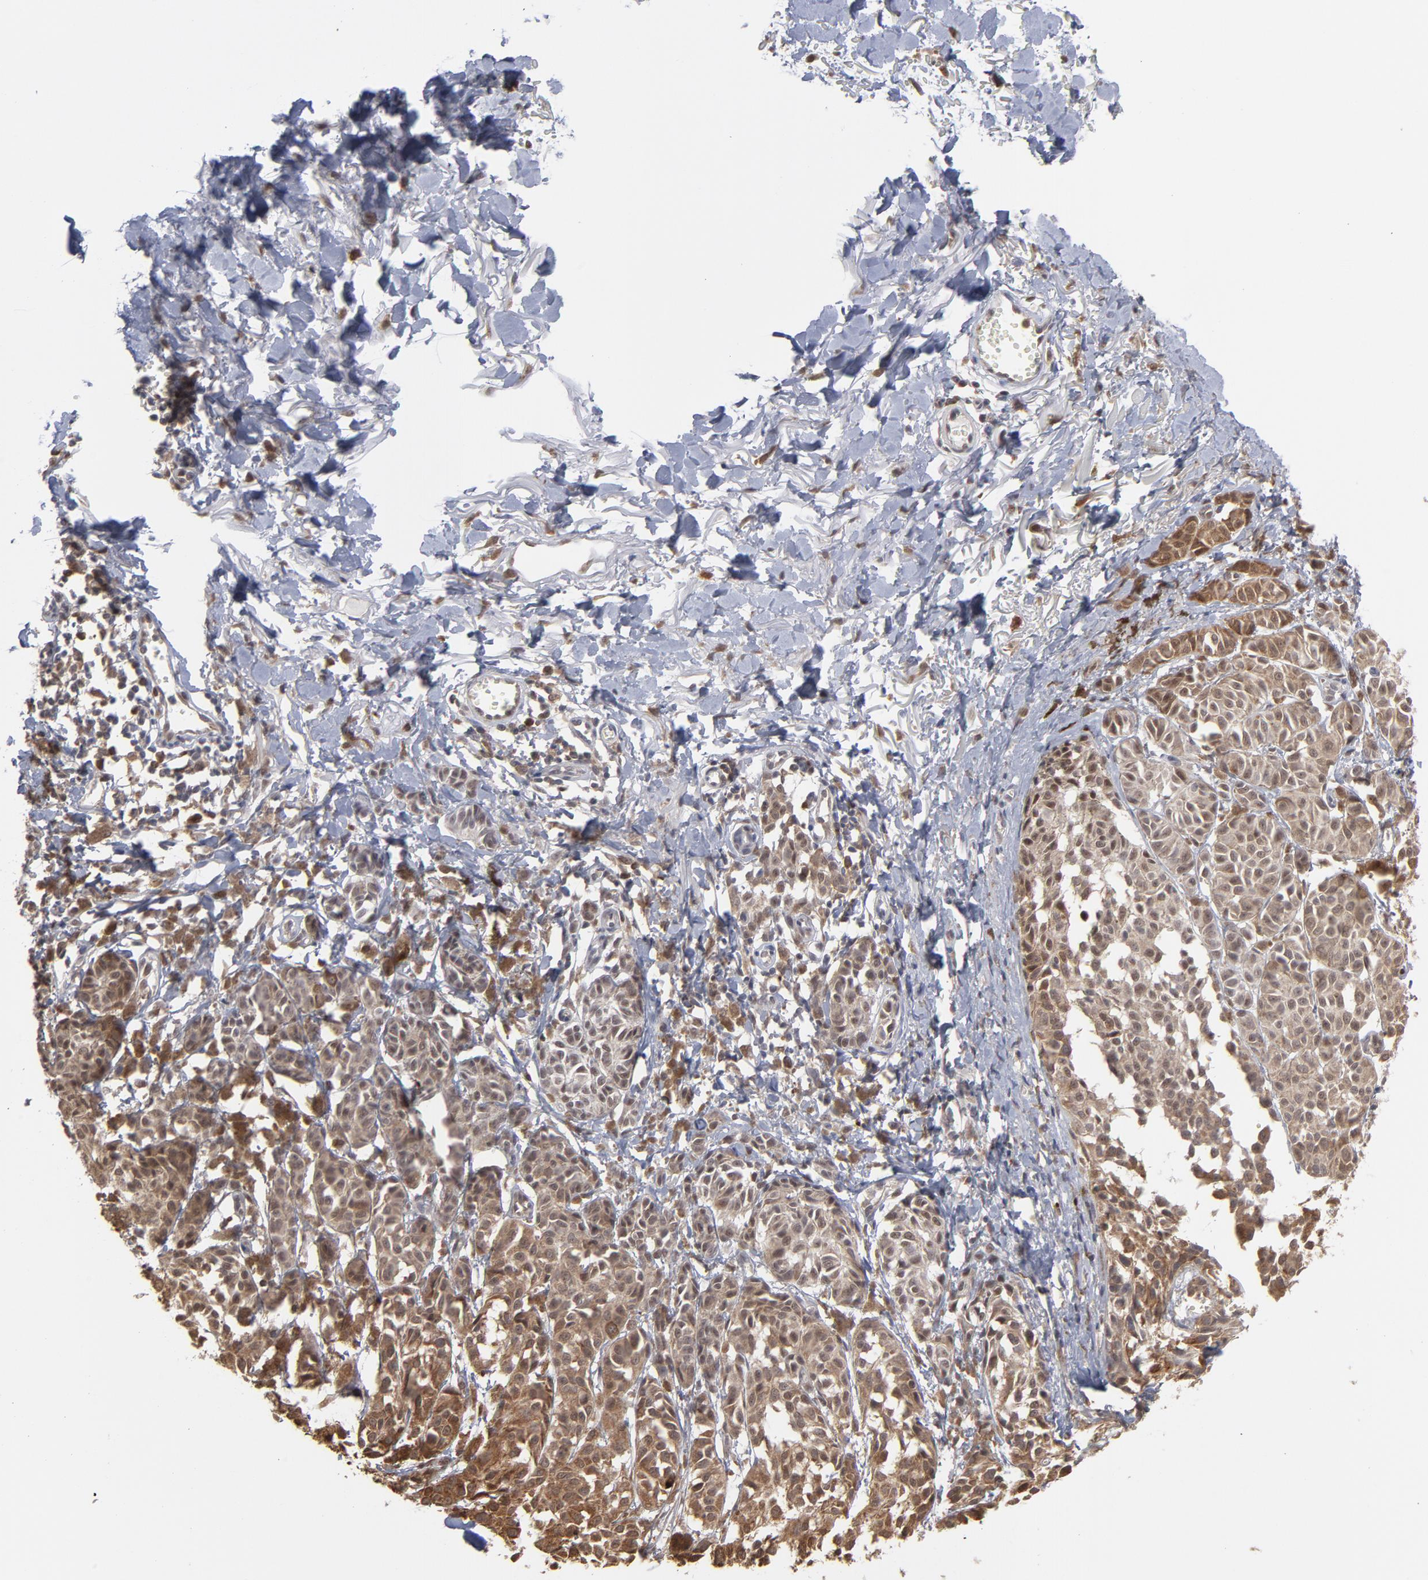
{"staining": {"intensity": "negative", "quantity": "none", "location": "none"}, "tissue": "melanoma", "cell_type": "Tumor cells", "image_type": "cancer", "snomed": [{"axis": "morphology", "description": "Malignant melanoma, NOS"}, {"axis": "topography", "description": "Skin"}], "caption": "Malignant melanoma was stained to show a protein in brown. There is no significant expression in tumor cells. (Stains: DAB IHC with hematoxylin counter stain, Microscopy: brightfield microscopy at high magnification).", "gene": "OAS1", "patient": {"sex": "male", "age": 76}}